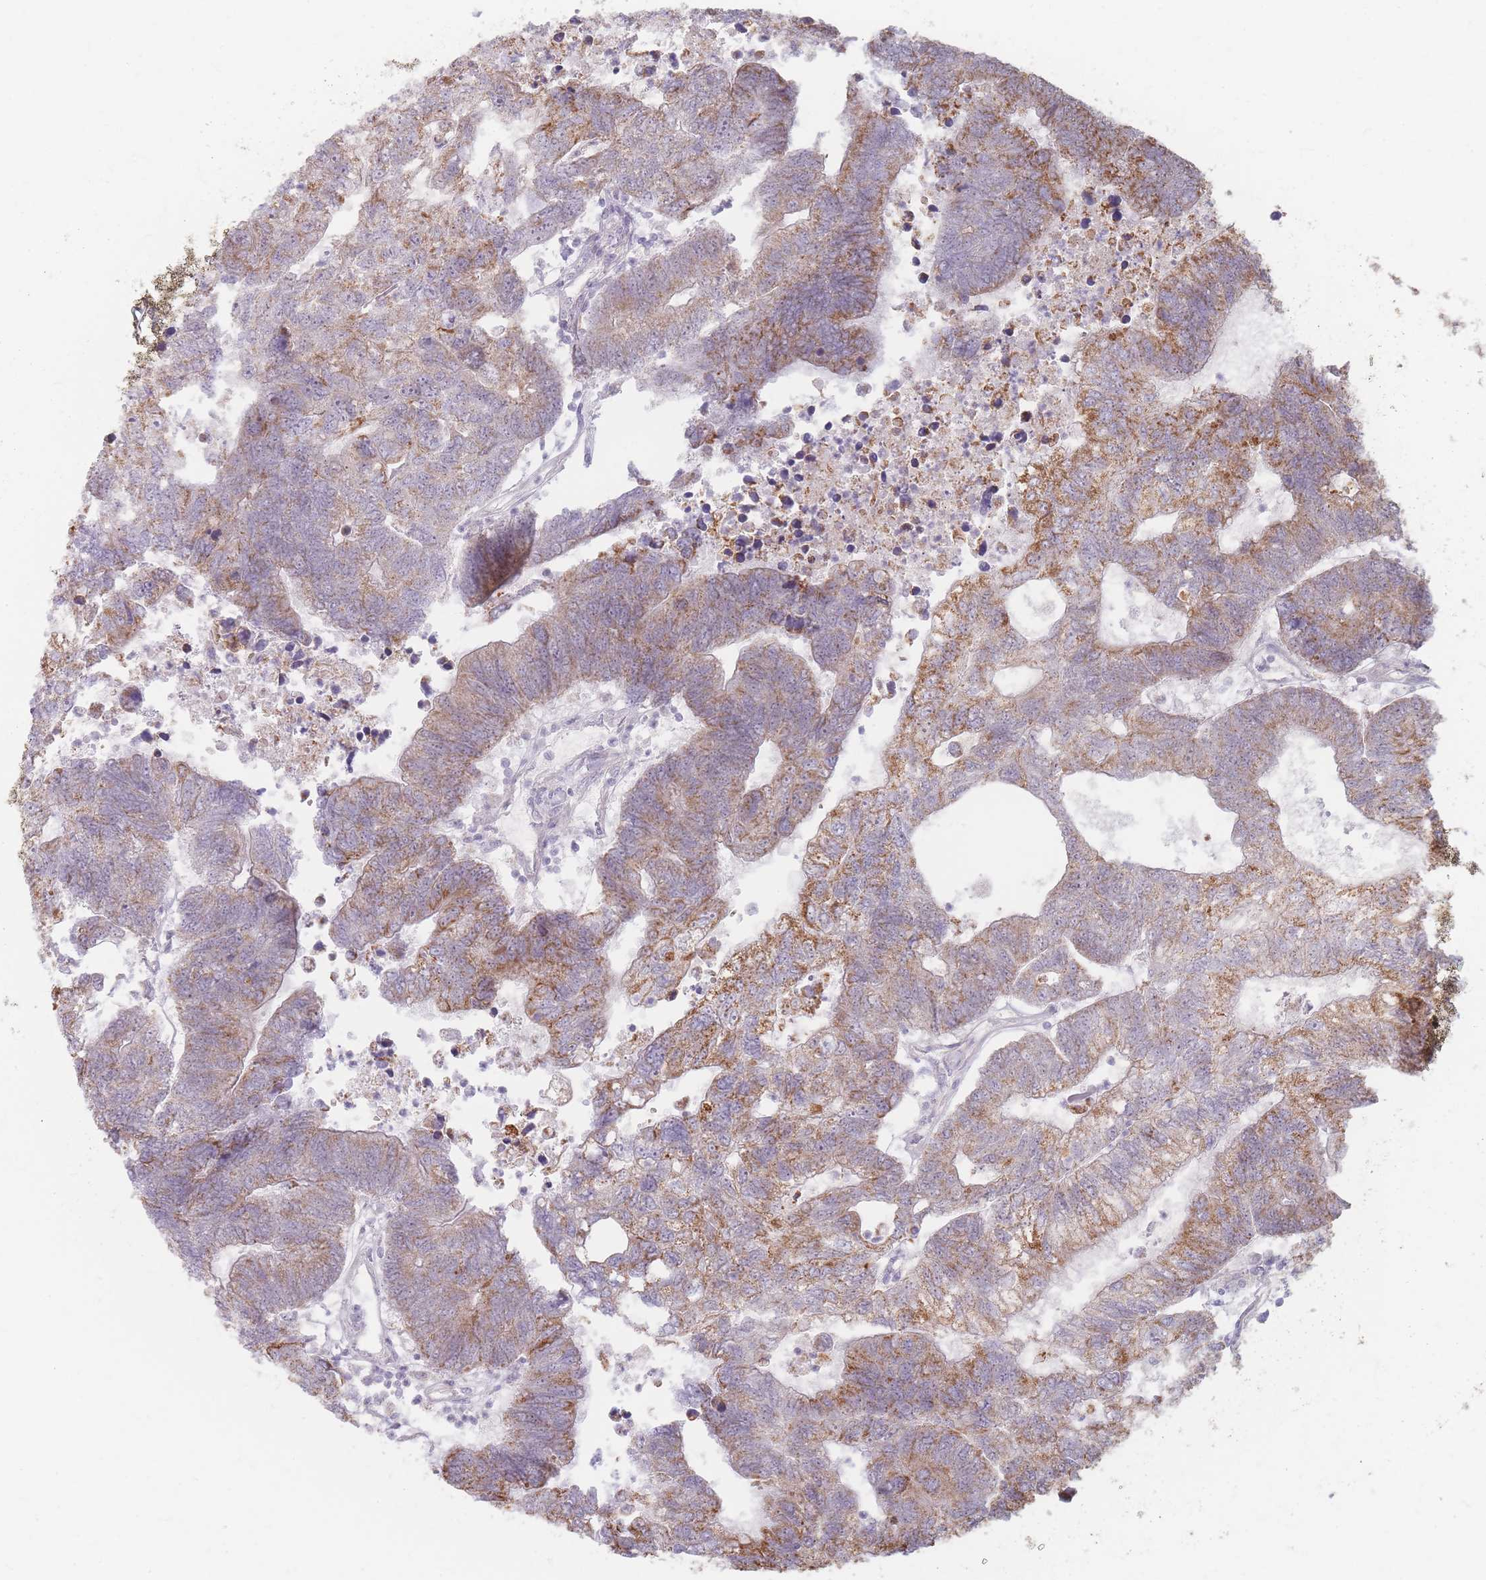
{"staining": {"intensity": "moderate", "quantity": ">75%", "location": "cytoplasmic/membranous"}, "tissue": "colorectal cancer", "cell_type": "Tumor cells", "image_type": "cancer", "snomed": [{"axis": "morphology", "description": "Adenocarcinoma, NOS"}, {"axis": "topography", "description": "Colon"}], "caption": "Colorectal adenocarcinoma tissue reveals moderate cytoplasmic/membranous expression in approximately >75% of tumor cells, visualized by immunohistochemistry.", "gene": "ESRP2", "patient": {"sex": "female", "age": 48}}